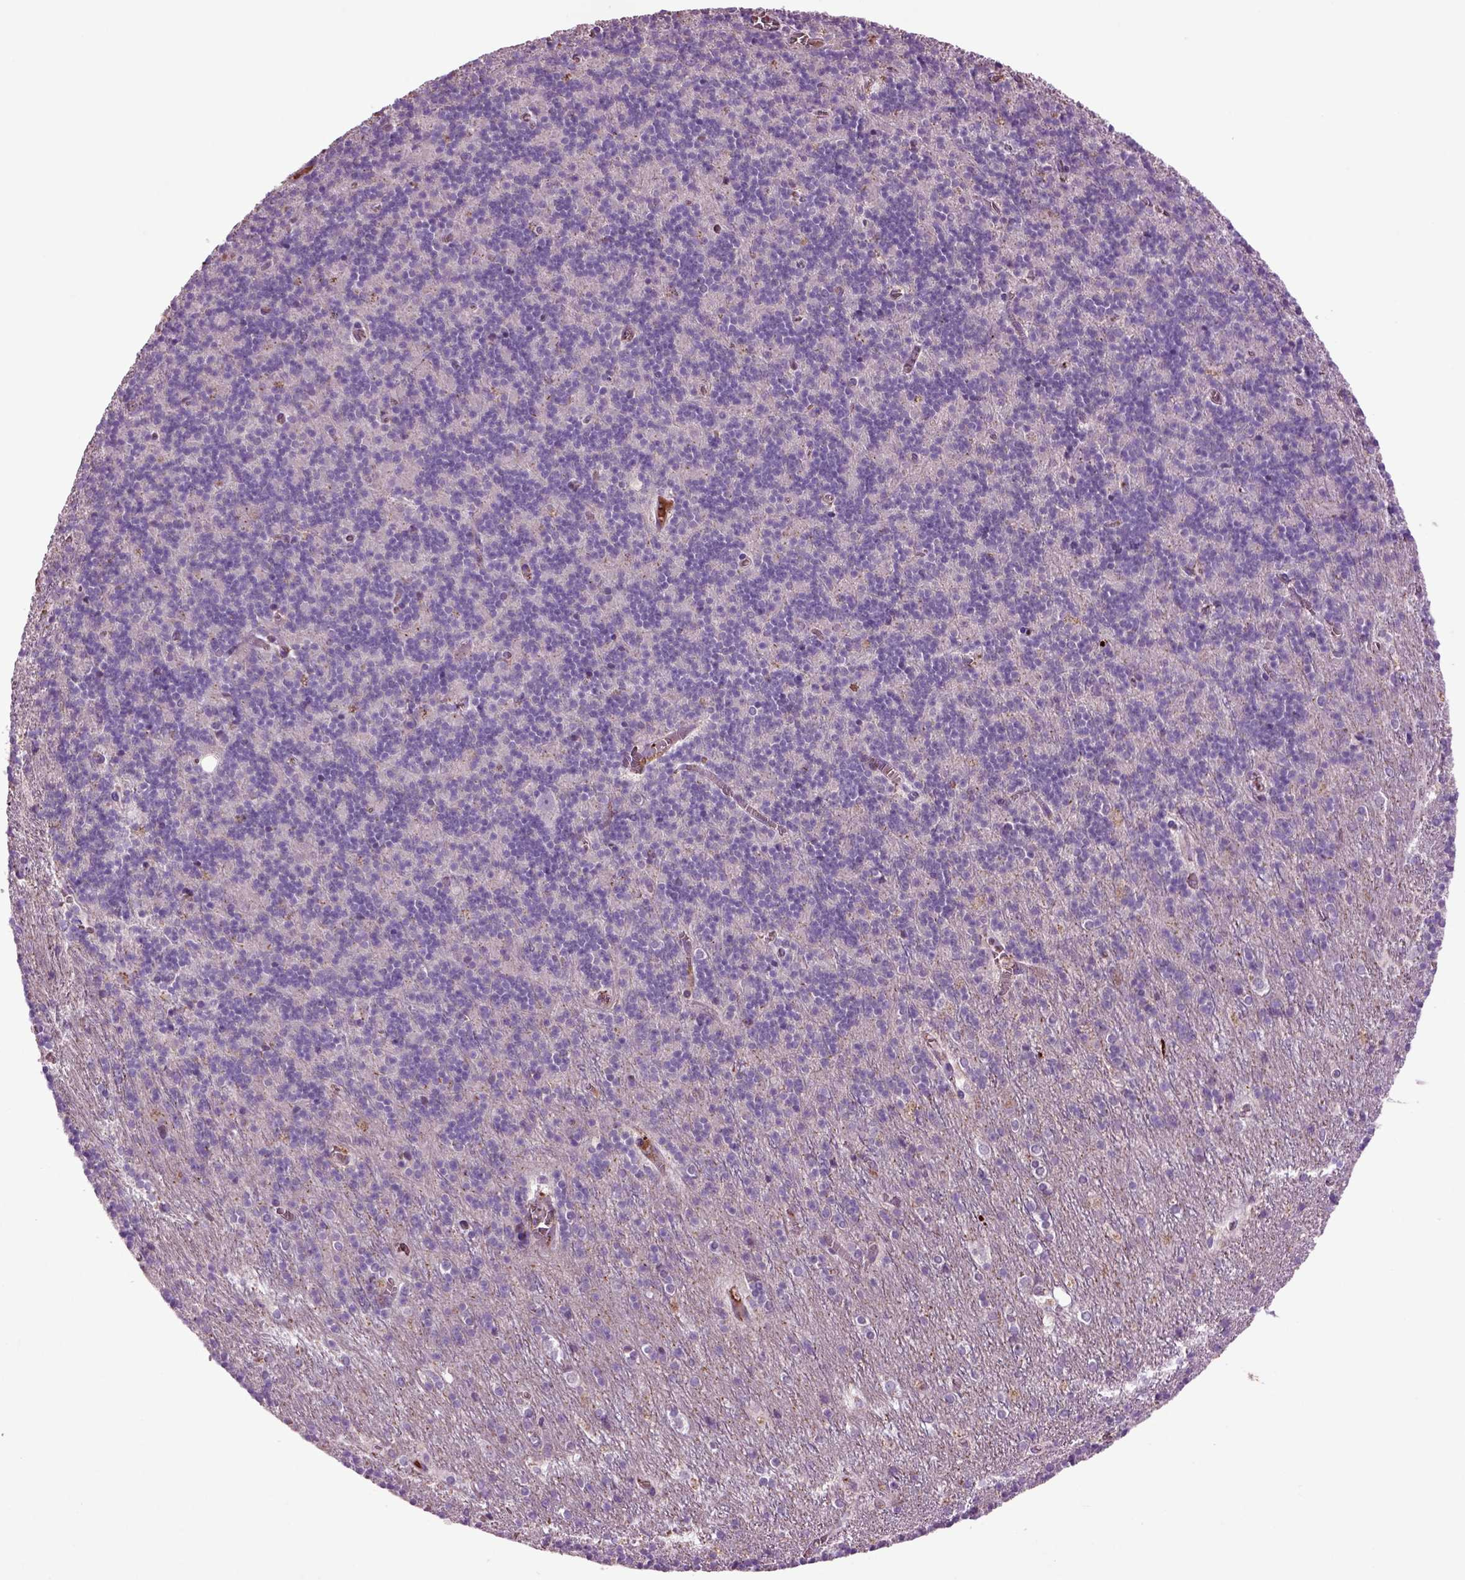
{"staining": {"intensity": "negative", "quantity": "none", "location": "none"}, "tissue": "cerebellum", "cell_type": "Cells in granular layer", "image_type": "normal", "snomed": [{"axis": "morphology", "description": "Normal tissue, NOS"}, {"axis": "topography", "description": "Cerebellum"}], "caption": "The photomicrograph reveals no significant staining in cells in granular layer of cerebellum.", "gene": "SPON1", "patient": {"sex": "male", "age": 70}}